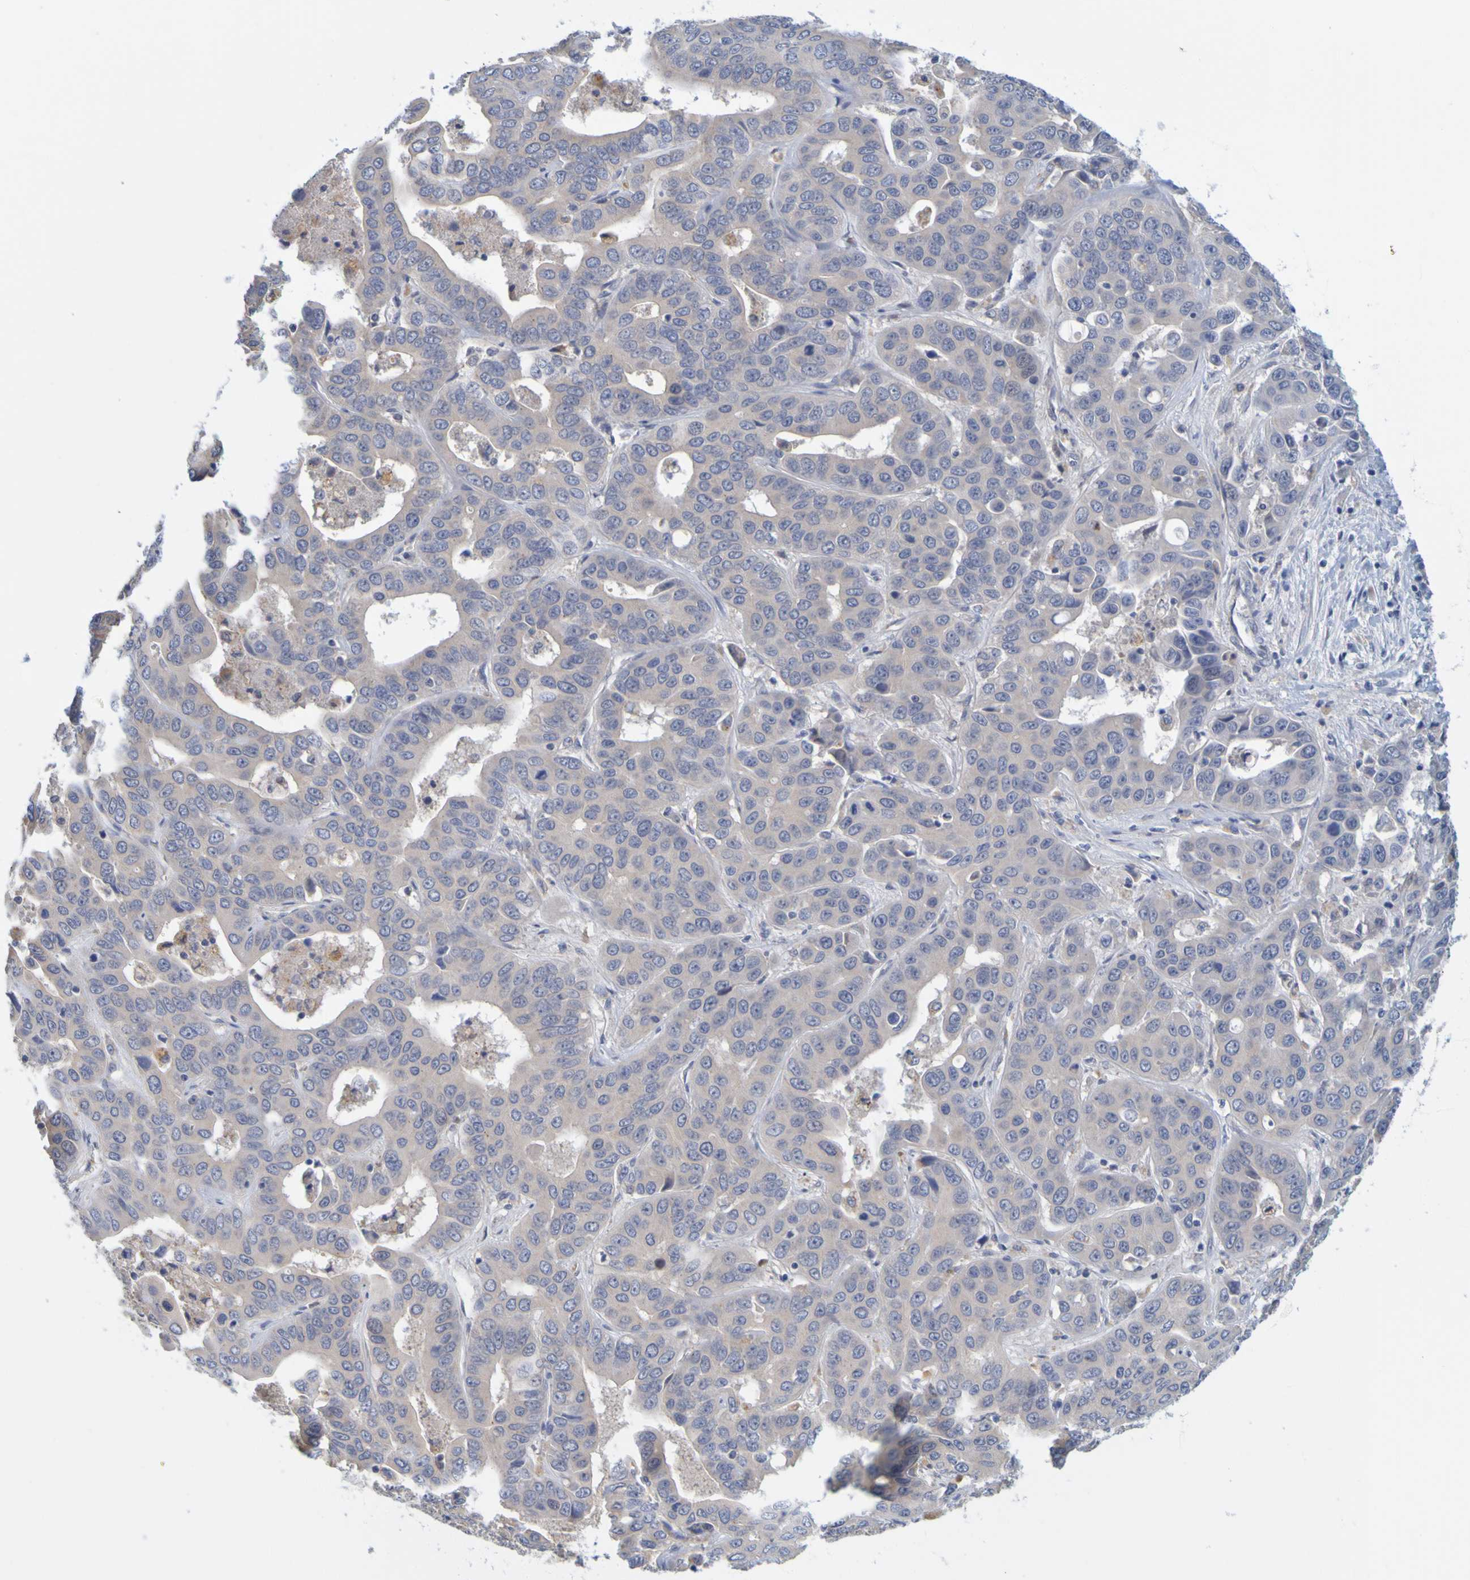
{"staining": {"intensity": "negative", "quantity": "none", "location": "none"}, "tissue": "liver cancer", "cell_type": "Tumor cells", "image_type": "cancer", "snomed": [{"axis": "morphology", "description": "Cholangiocarcinoma"}, {"axis": "topography", "description": "Liver"}], "caption": "IHC image of human liver cholangiocarcinoma stained for a protein (brown), which exhibits no expression in tumor cells.", "gene": "ENDOU", "patient": {"sex": "female", "age": 52}}